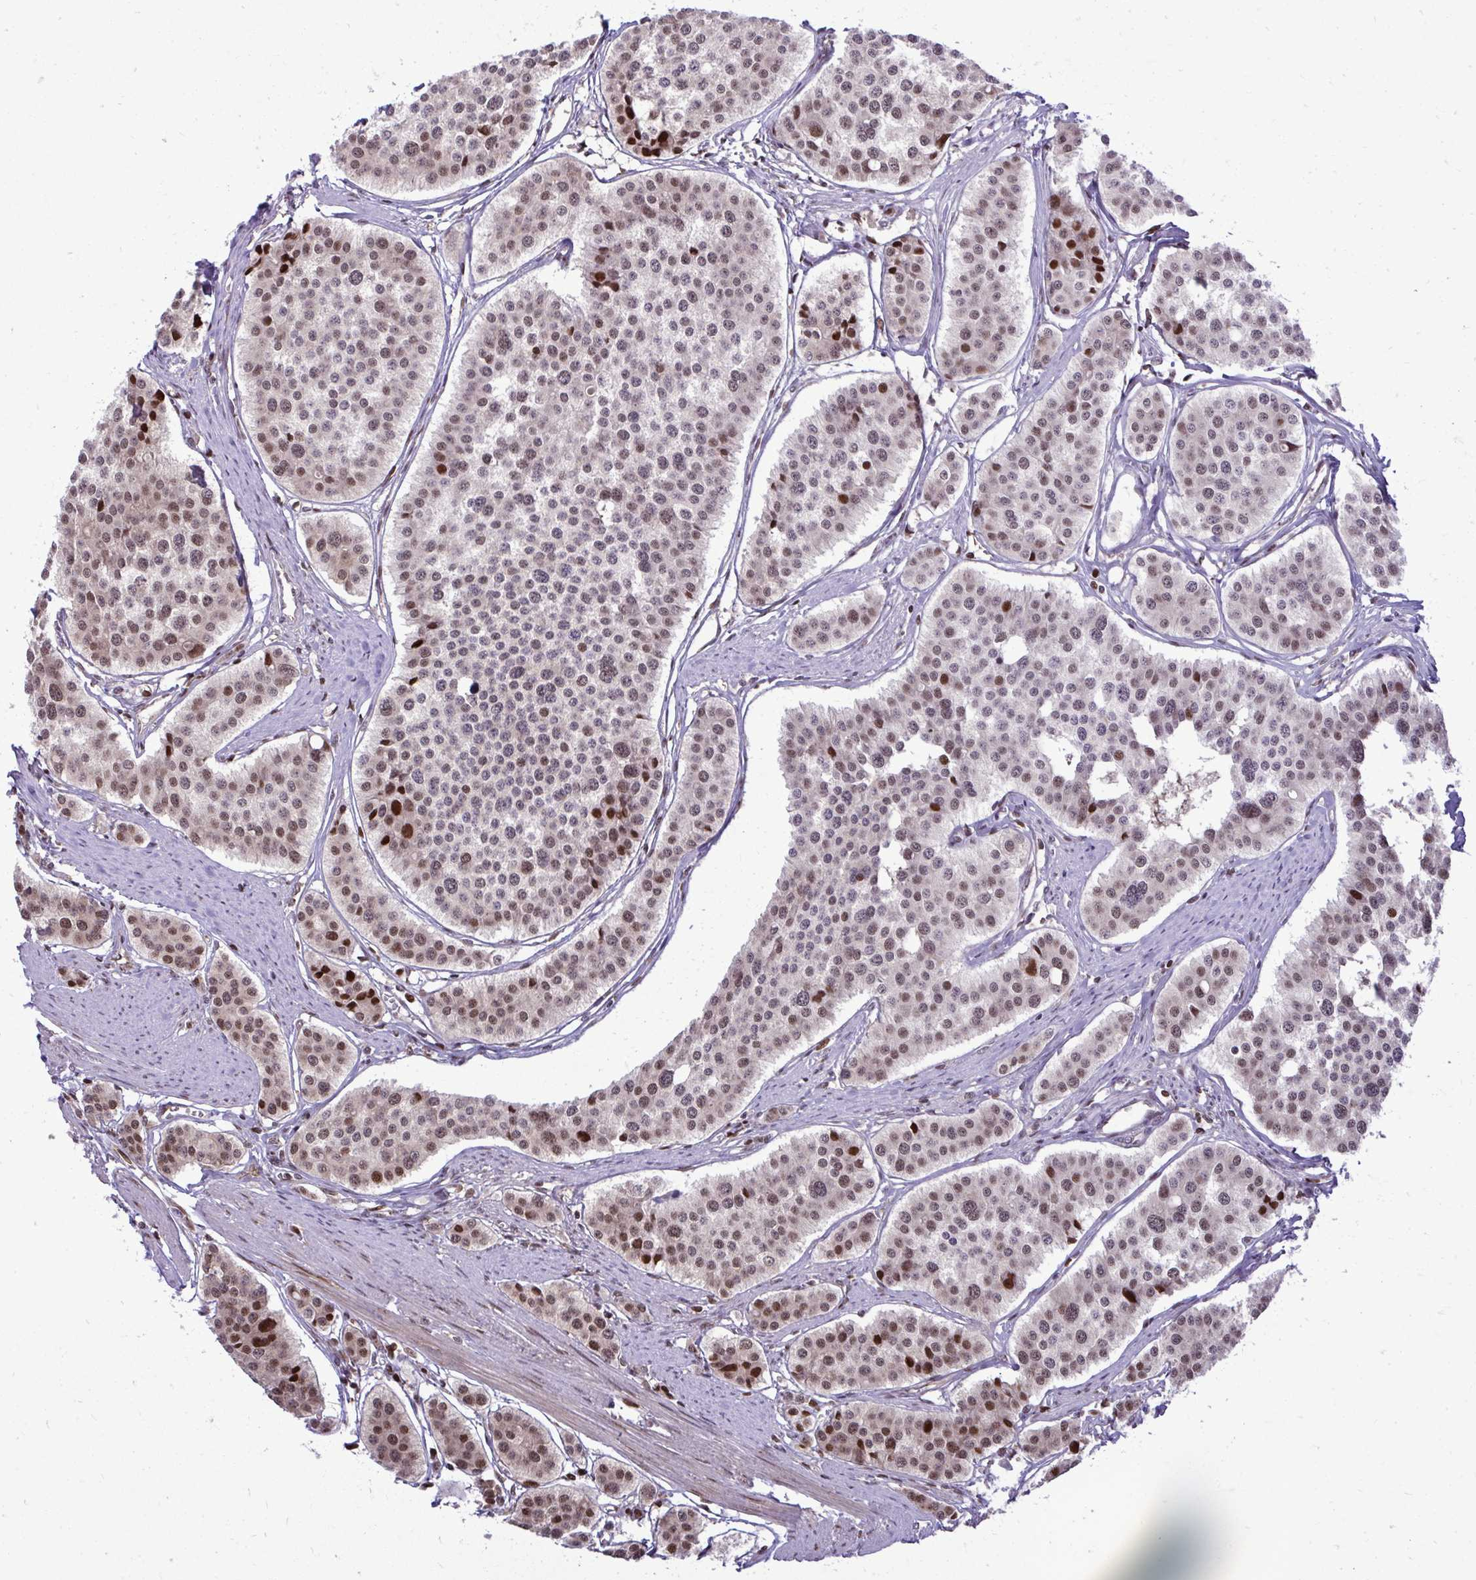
{"staining": {"intensity": "strong", "quantity": "<25%", "location": "nuclear"}, "tissue": "carcinoid", "cell_type": "Tumor cells", "image_type": "cancer", "snomed": [{"axis": "morphology", "description": "Carcinoid, malignant, NOS"}, {"axis": "topography", "description": "Small intestine"}], "caption": "Human malignant carcinoid stained for a protein (brown) shows strong nuclear positive positivity in approximately <25% of tumor cells.", "gene": "PIGY", "patient": {"sex": "male", "age": 60}}